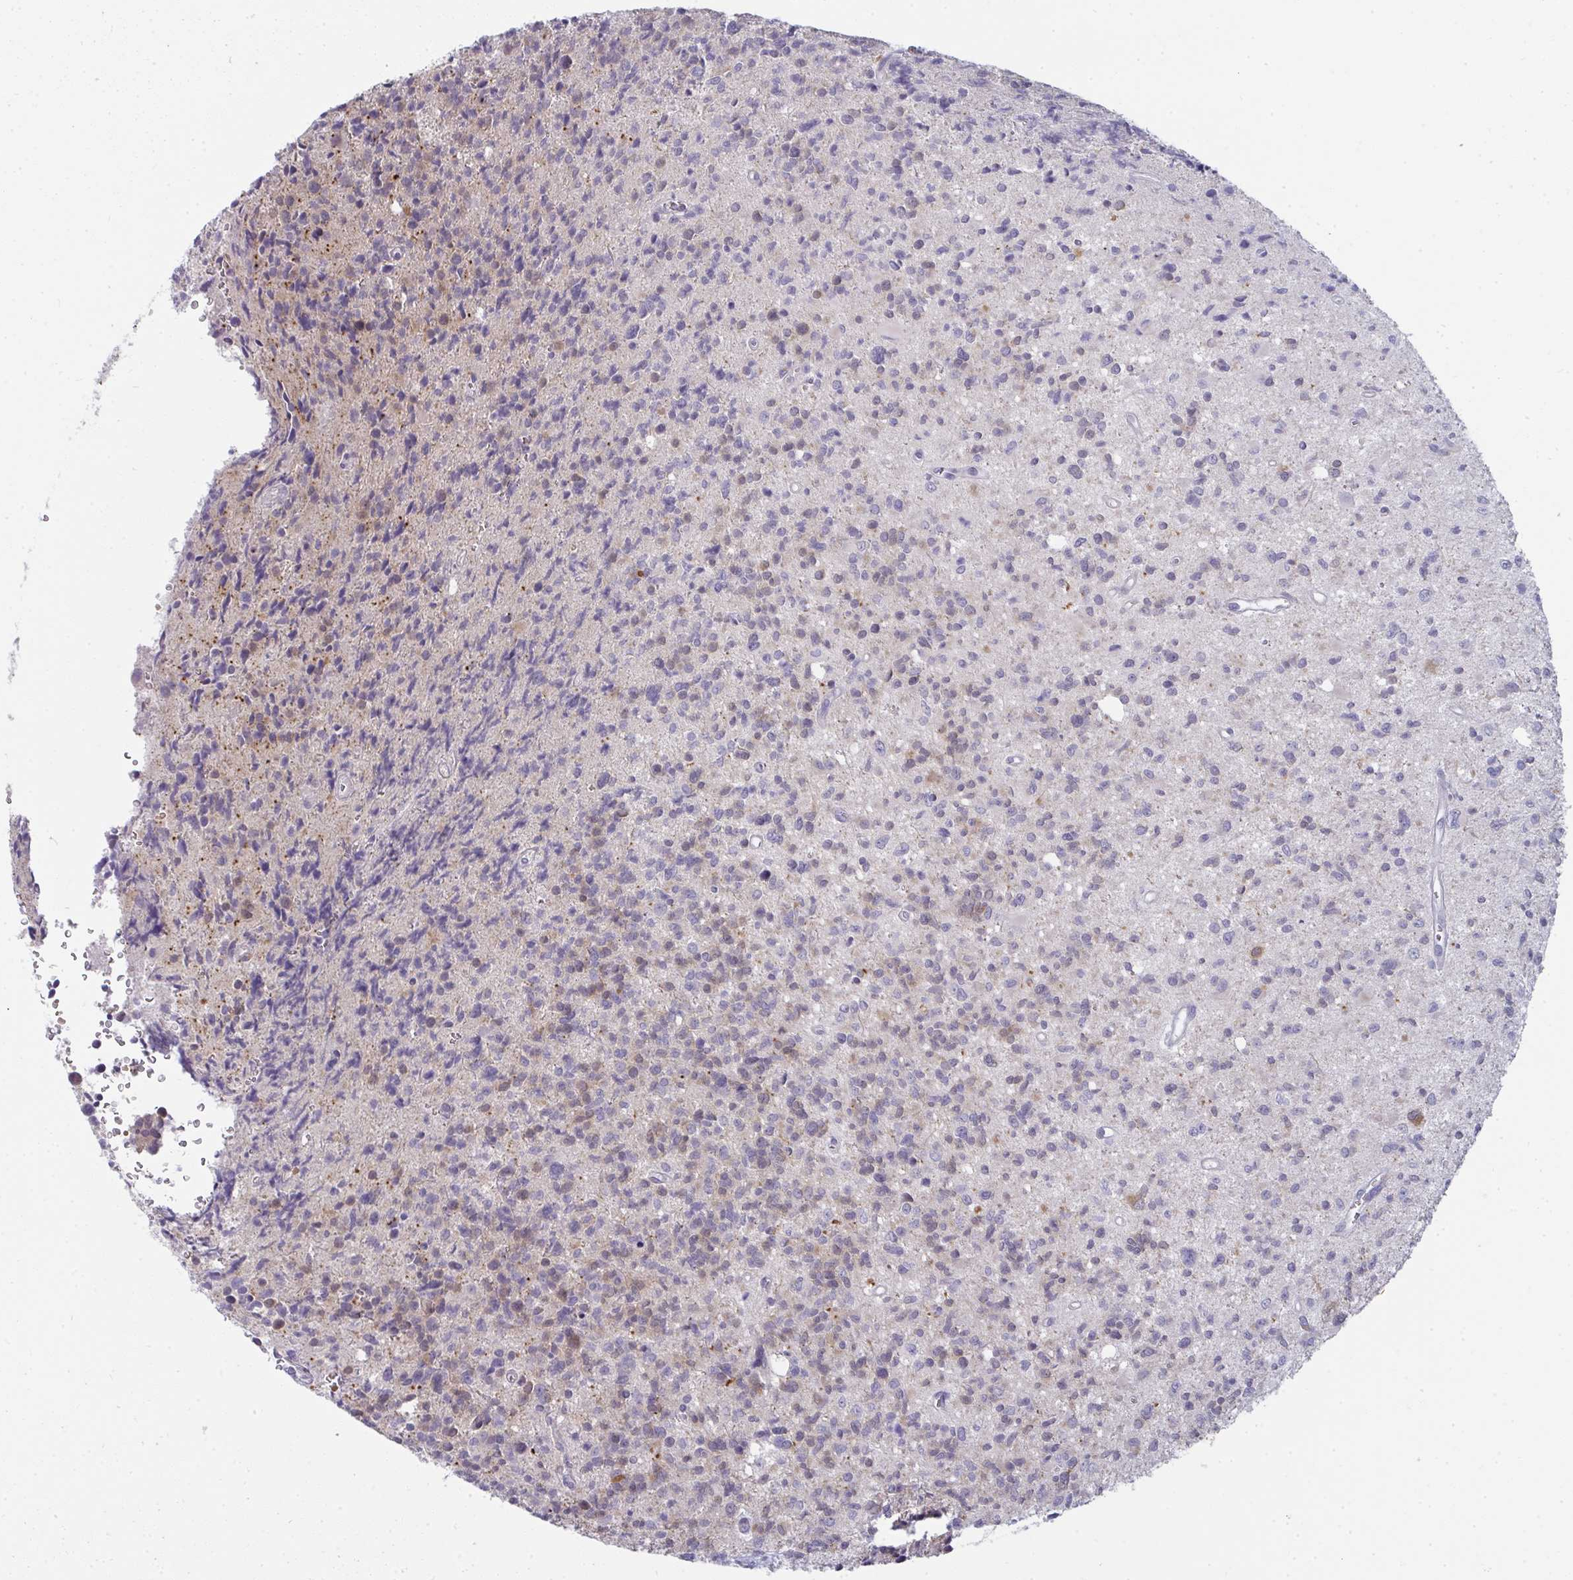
{"staining": {"intensity": "negative", "quantity": "none", "location": "none"}, "tissue": "glioma", "cell_type": "Tumor cells", "image_type": "cancer", "snomed": [{"axis": "morphology", "description": "Glioma, malignant, High grade"}, {"axis": "topography", "description": "Brain"}], "caption": "This is a photomicrograph of immunohistochemistry staining of glioma, which shows no staining in tumor cells.", "gene": "SHB", "patient": {"sex": "male", "age": 29}}